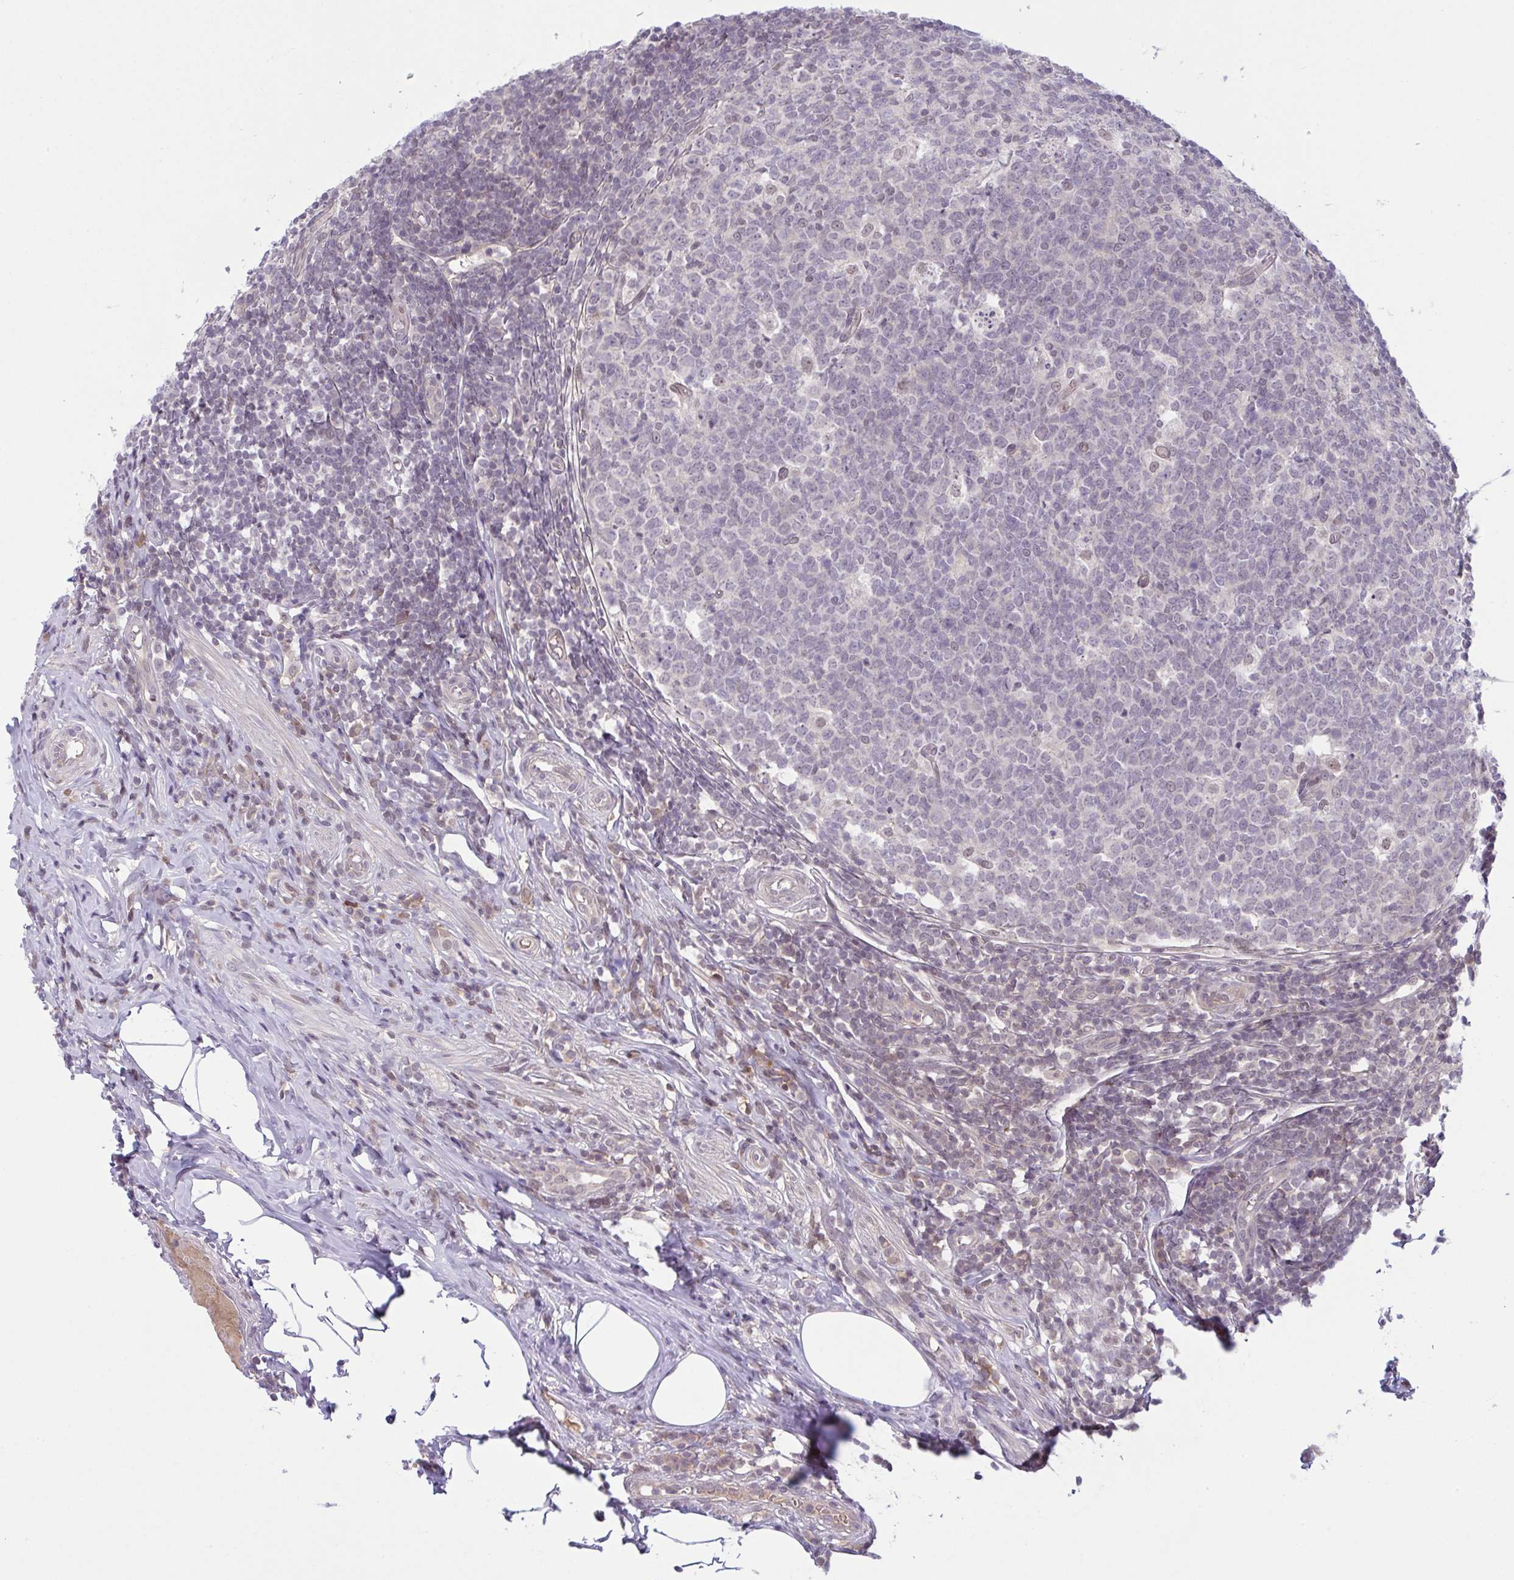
{"staining": {"intensity": "negative", "quantity": "none", "location": "none"}, "tissue": "appendix", "cell_type": "Glandular cells", "image_type": "normal", "snomed": [{"axis": "morphology", "description": "Normal tissue, NOS"}, {"axis": "topography", "description": "Appendix"}], "caption": "The histopathology image demonstrates no staining of glandular cells in normal appendix. (DAB immunohistochemistry (IHC) with hematoxylin counter stain).", "gene": "TTC7B", "patient": {"sex": "male", "age": 18}}